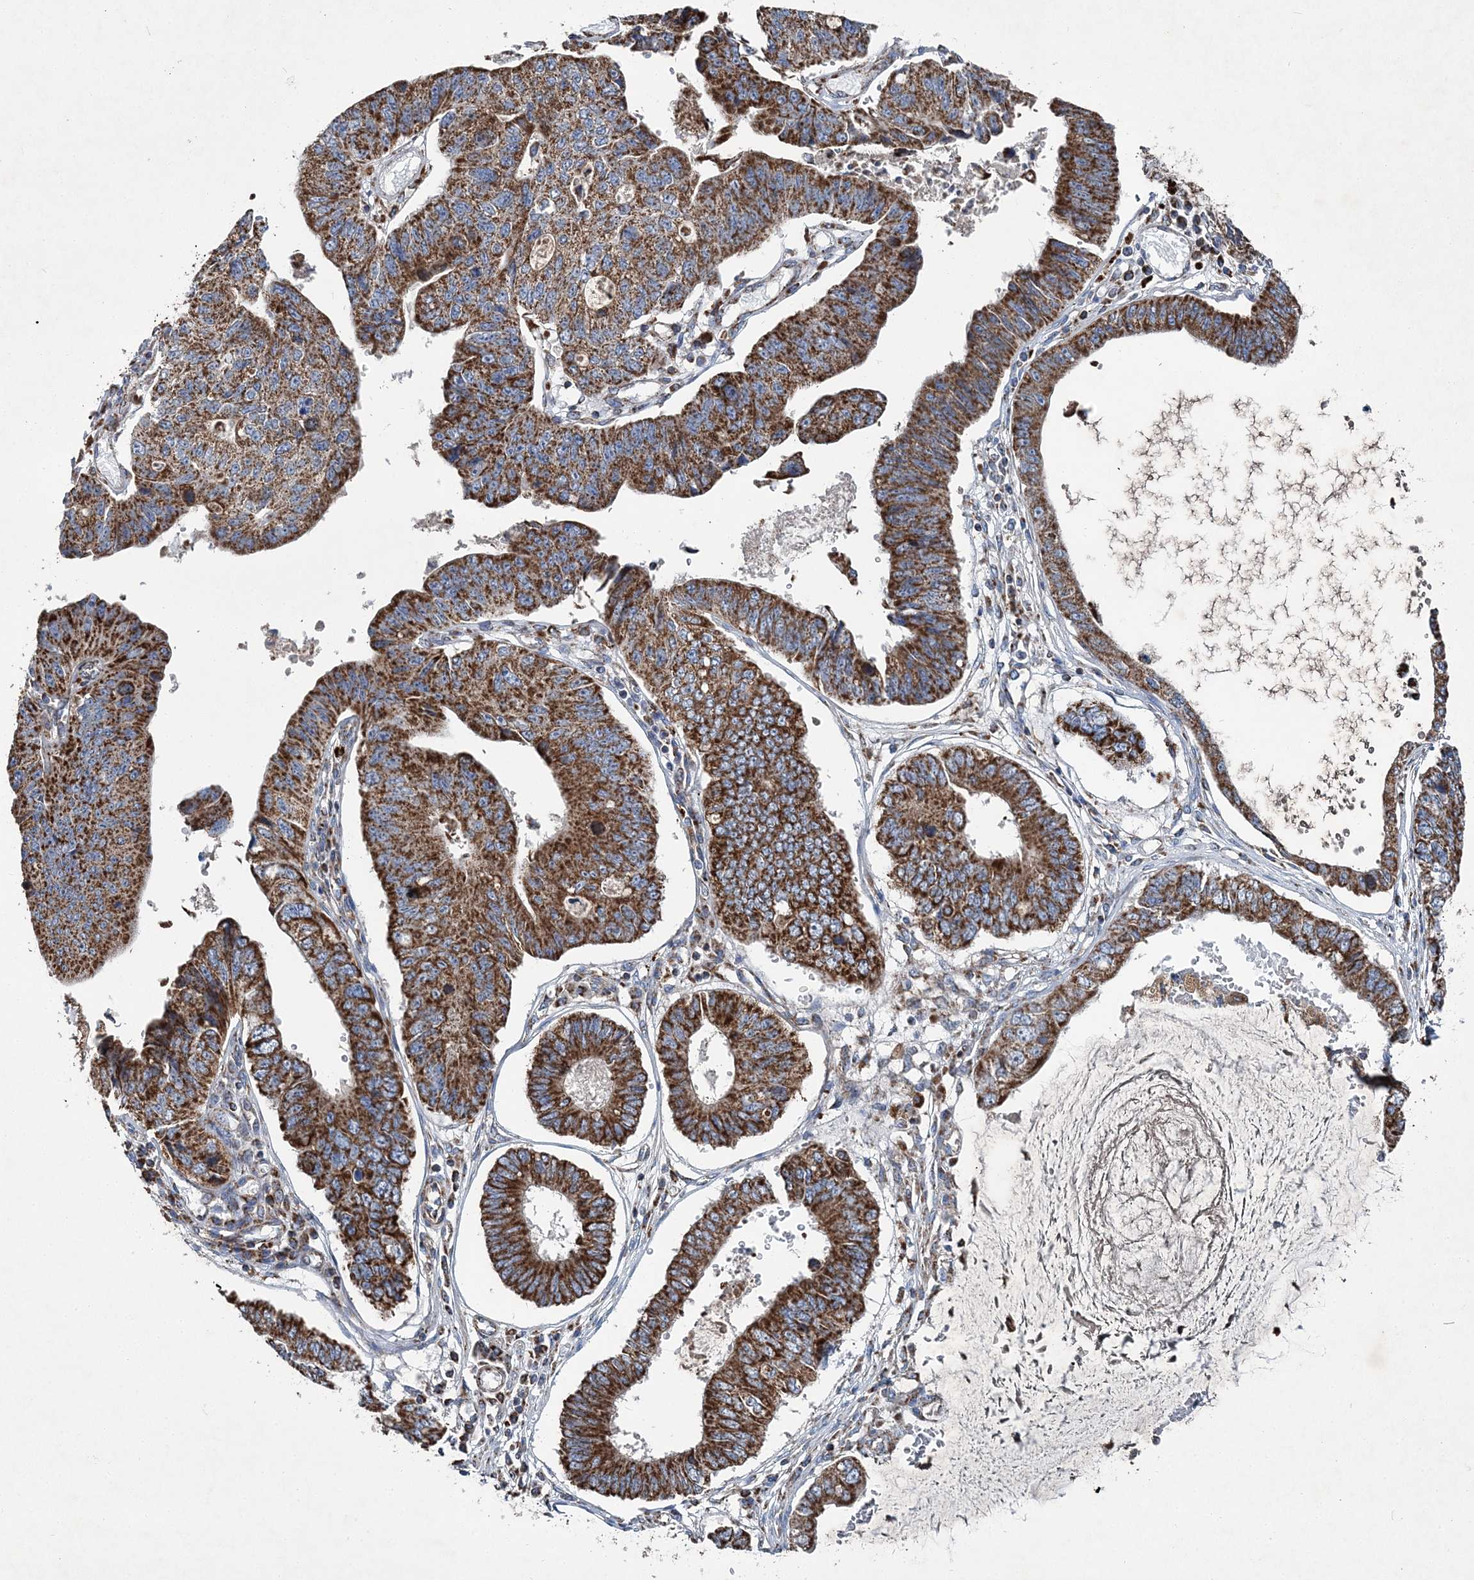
{"staining": {"intensity": "strong", "quantity": ">75%", "location": "cytoplasmic/membranous"}, "tissue": "stomach cancer", "cell_type": "Tumor cells", "image_type": "cancer", "snomed": [{"axis": "morphology", "description": "Adenocarcinoma, NOS"}, {"axis": "topography", "description": "Stomach"}], "caption": "Brown immunohistochemical staining in human stomach adenocarcinoma shows strong cytoplasmic/membranous positivity in about >75% of tumor cells.", "gene": "SPAG16", "patient": {"sex": "male", "age": 59}}